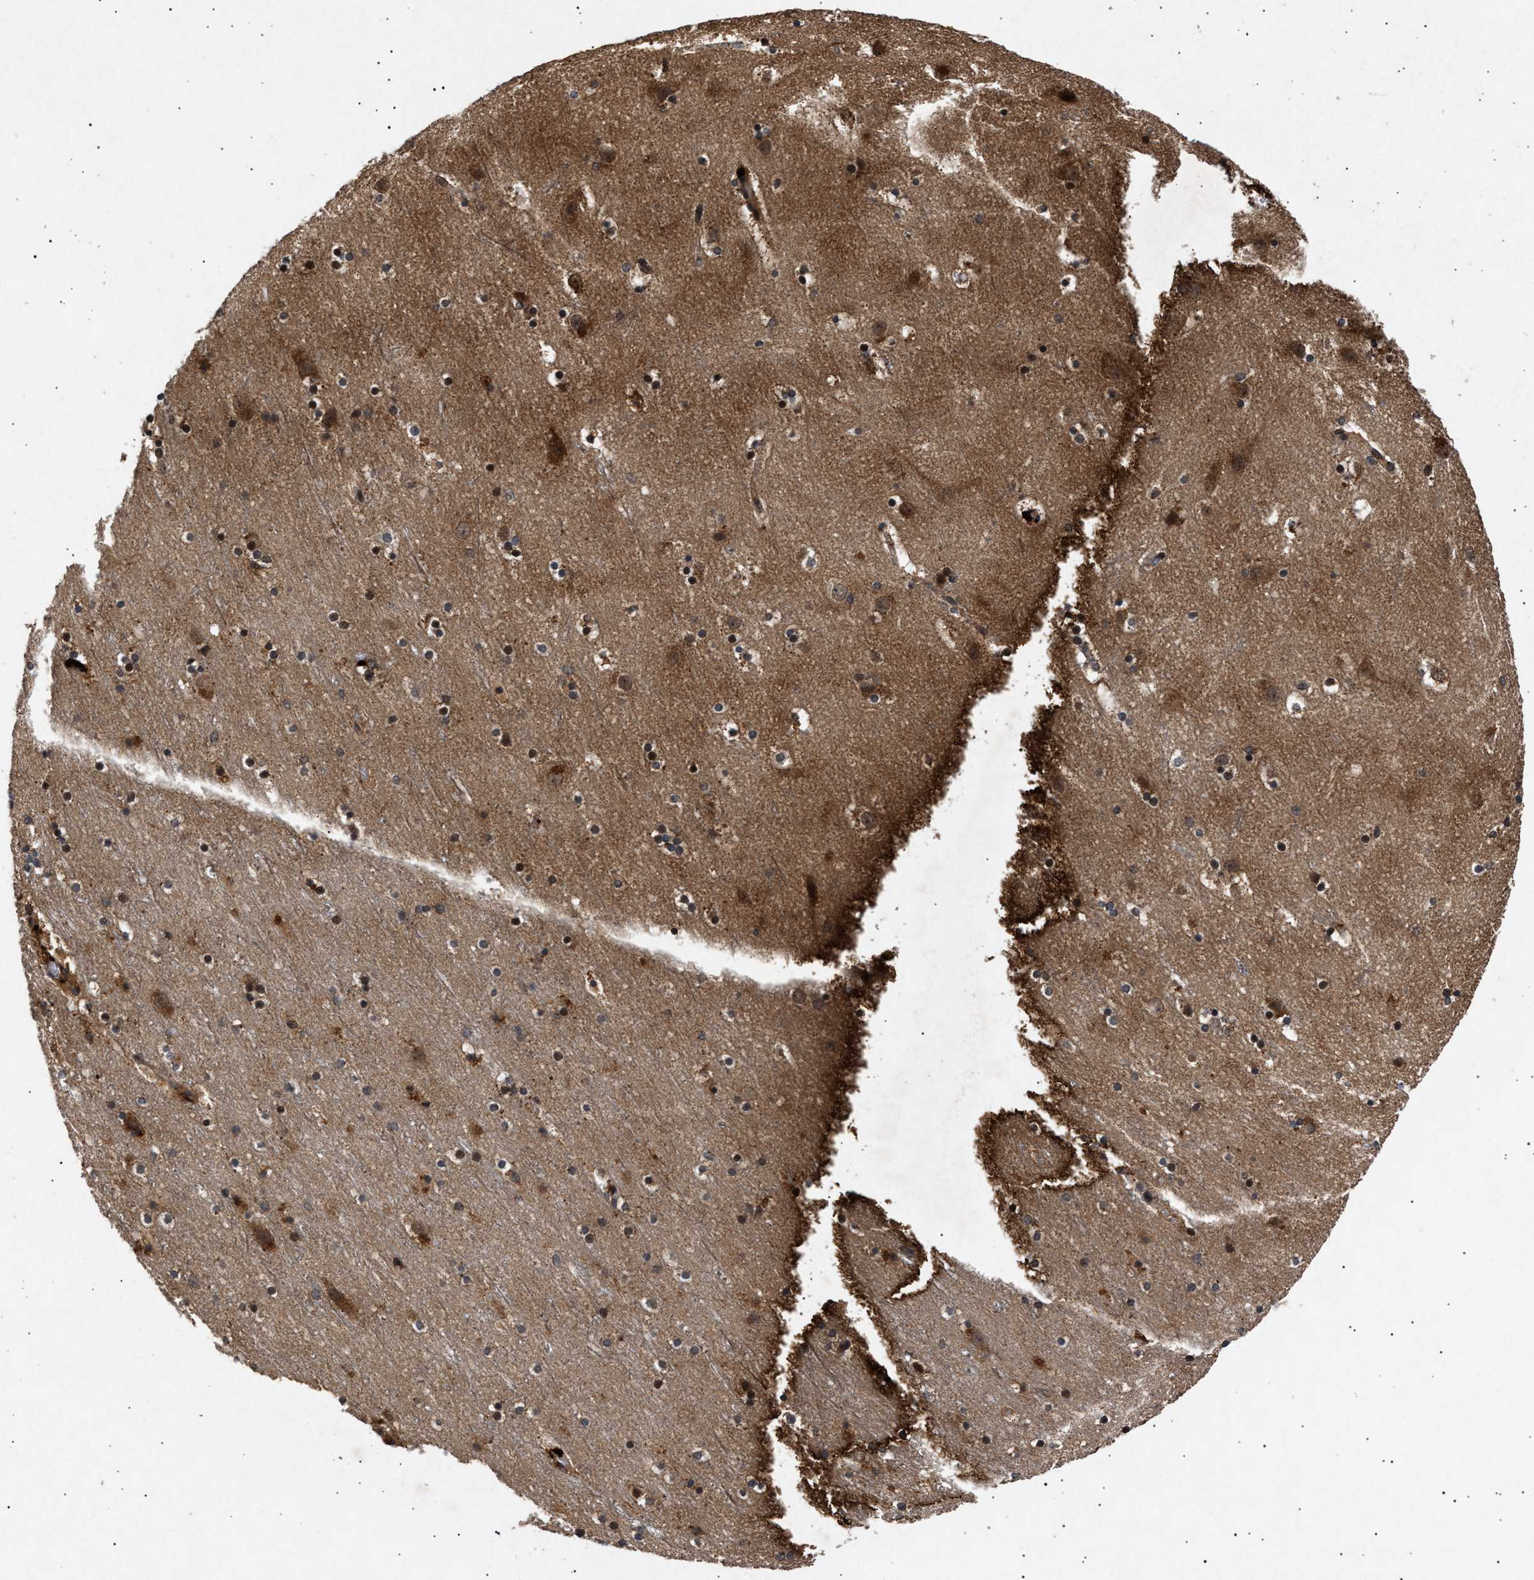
{"staining": {"intensity": "moderate", "quantity": ">75%", "location": "cytoplasmic/membranous"}, "tissue": "cerebral cortex", "cell_type": "Endothelial cells", "image_type": "normal", "snomed": [{"axis": "morphology", "description": "Normal tissue, NOS"}, {"axis": "topography", "description": "Cerebral cortex"}], "caption": "Approximately >75% of endothelial cells in benign cerebral cortex demonstrate moderate cytoplasmic/membranous protein positivity as visualized by brown immunohistochemical staining.", "gene": "ITGB5", "patient": {"sex": "male", "age": 45}}